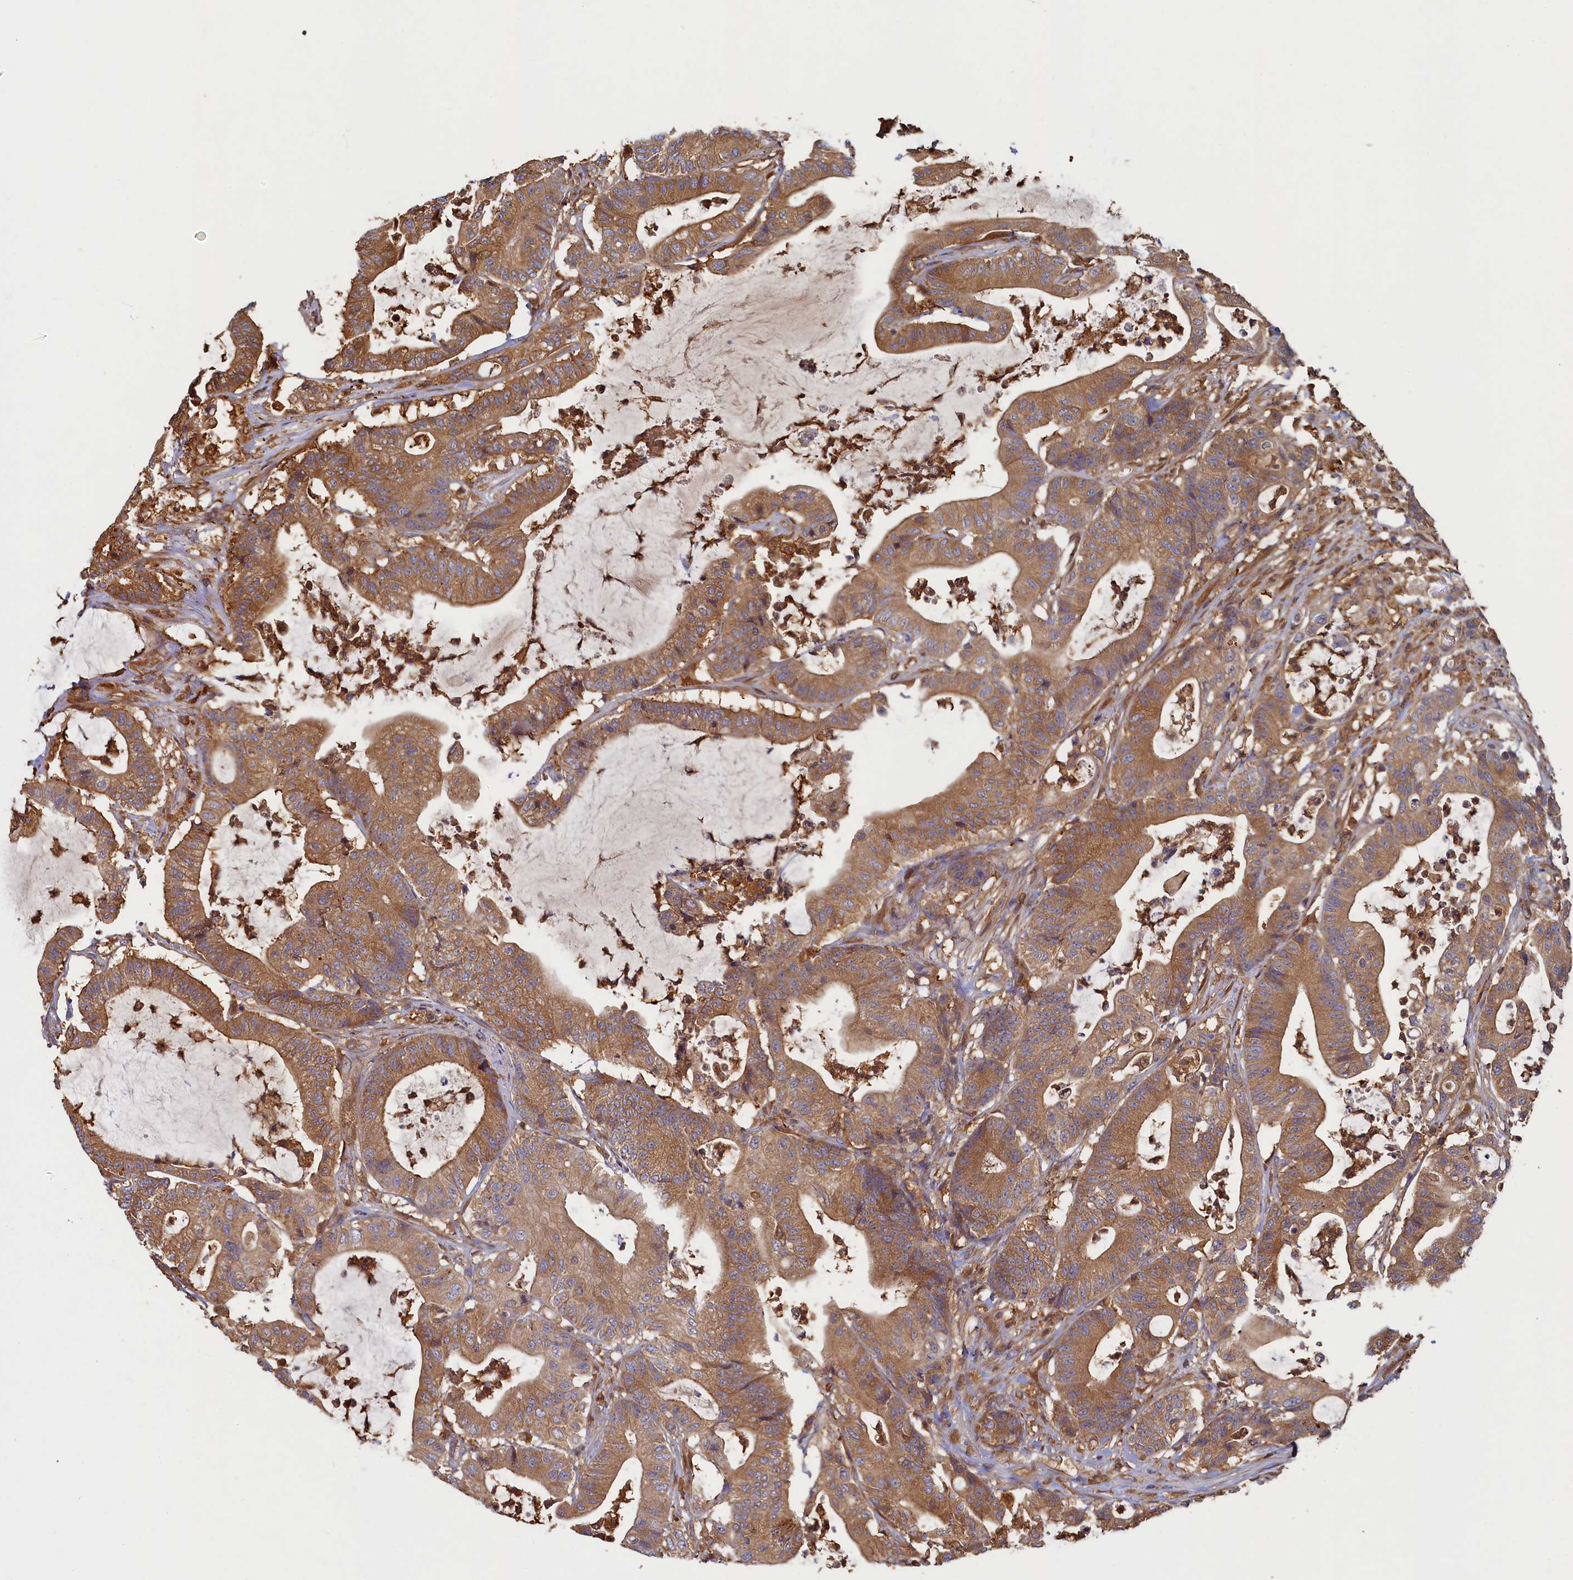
{"staining": {"intensity": "moderate", "quantity": ">75%", "location": "cytoplasmic/membranous"}, "tissue": "colorectal cancer", "cell_type": "Tumor cells", "image_type": "cancer", "snomed": [{"axis": "morphology", "description": "Adenocarcinoma, NOS"}, {"axis": "topography", "description": "Colon"}], "caption": "A high-resolution histopathology image shows immunohistochemistry staining of adenocarcinoma (colorectal), which demonstrates moderate cytoplasmic/membranous positivity in about >75% of tumor cells. The staining is performed using DAB brown chromogen to label protein expression. The nuclei are counter-stained blue using hematoxylin.", "gene": "TIMM8B", "patient": {"sex": "female", "age": 84}}